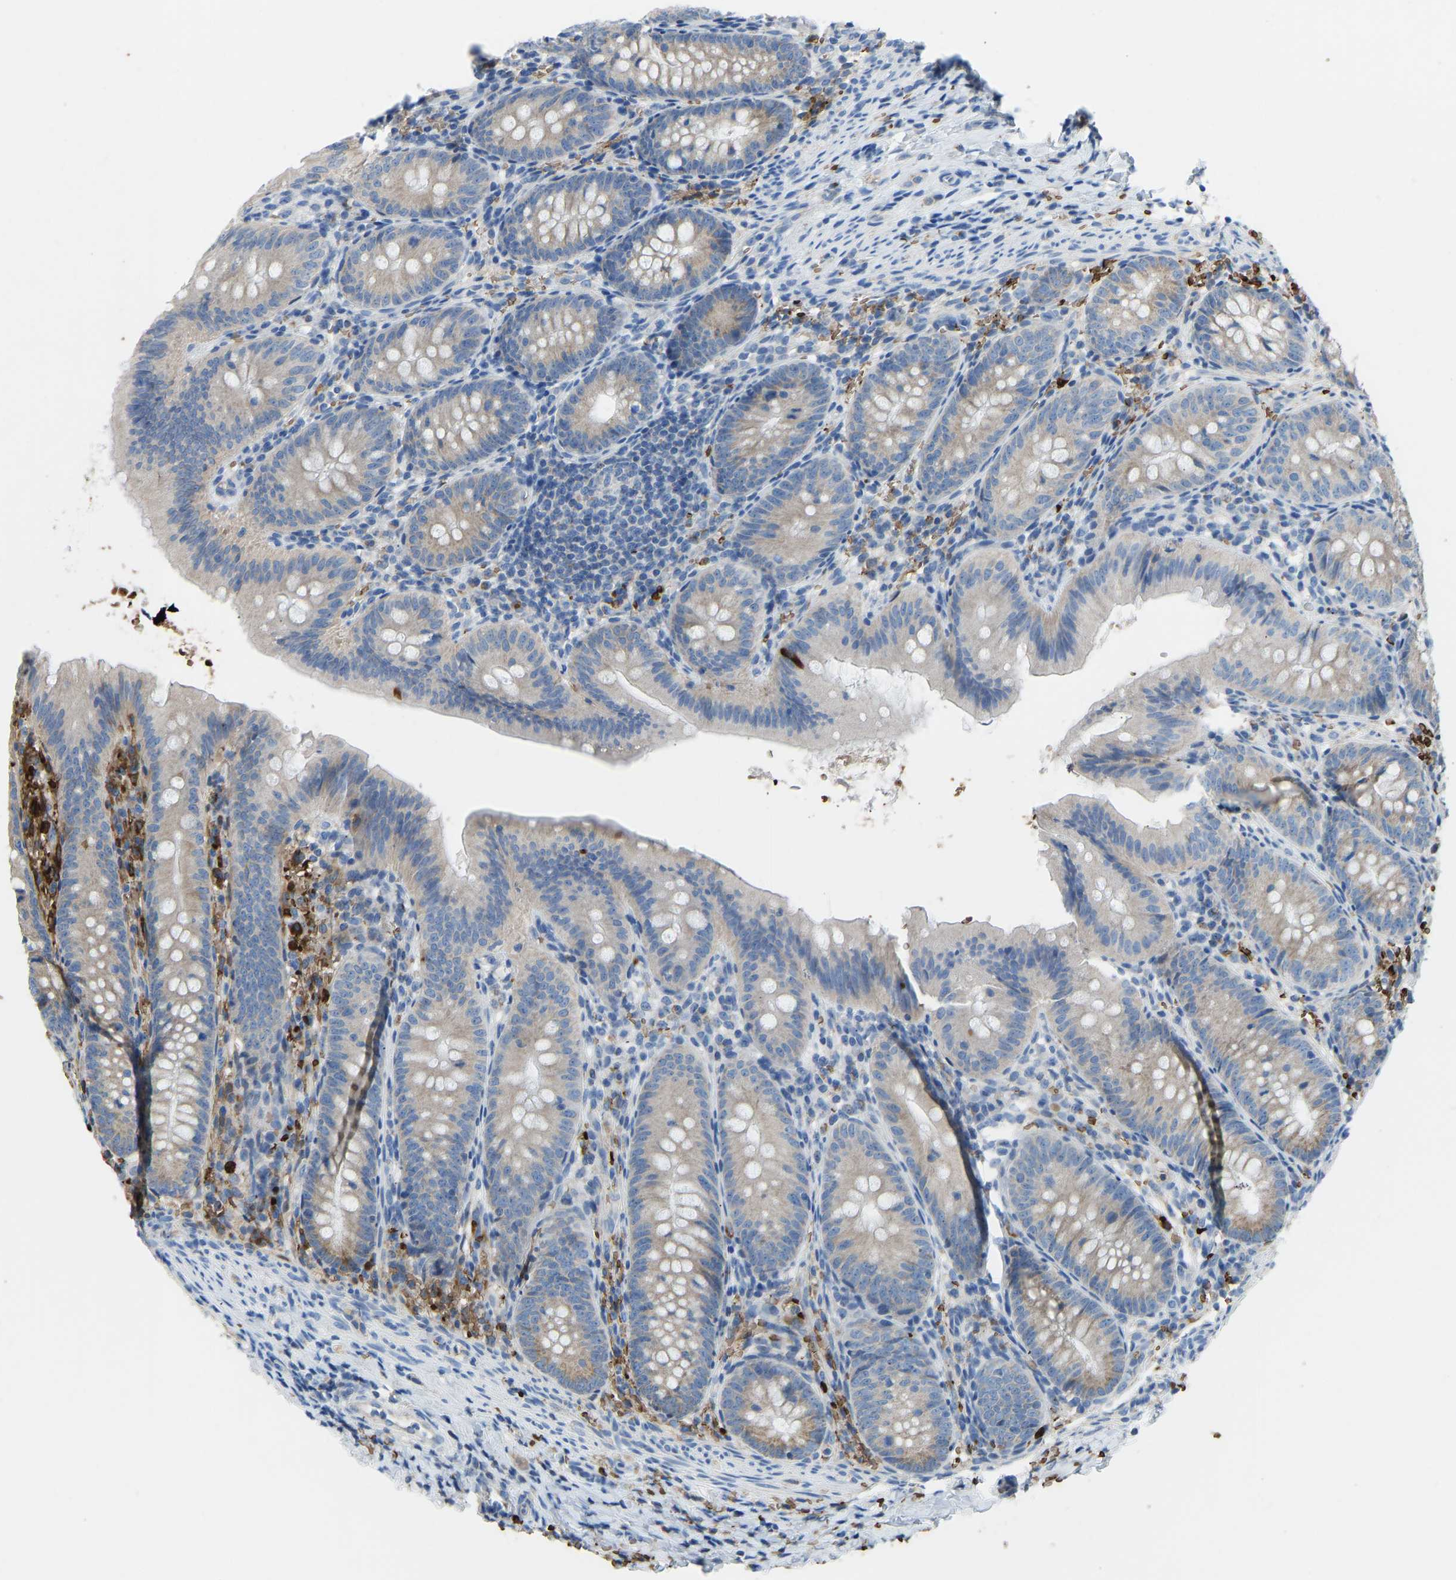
{"staining": {"intensity": "moderate", "quantity": "<25%", "location": "cytoplasmic/membranous"}, "tissue": "appendix", "cell_type": "Glandular cells", "image_type": "normal", "snomed": [{"axis": "morphology", "description": "Normal tissue, NOS"}, {"axis": "topography", "description": "Appendix"}], "caption": "Immunohistochemistry (IHC) (DAB) staining of benign human appendix exhibits moderate cytoplasmic/membranous protein positivity in approximately <25% of glandular cells.", "gene": "PIGS", "patient": {"sex": "male", "age": 1}}